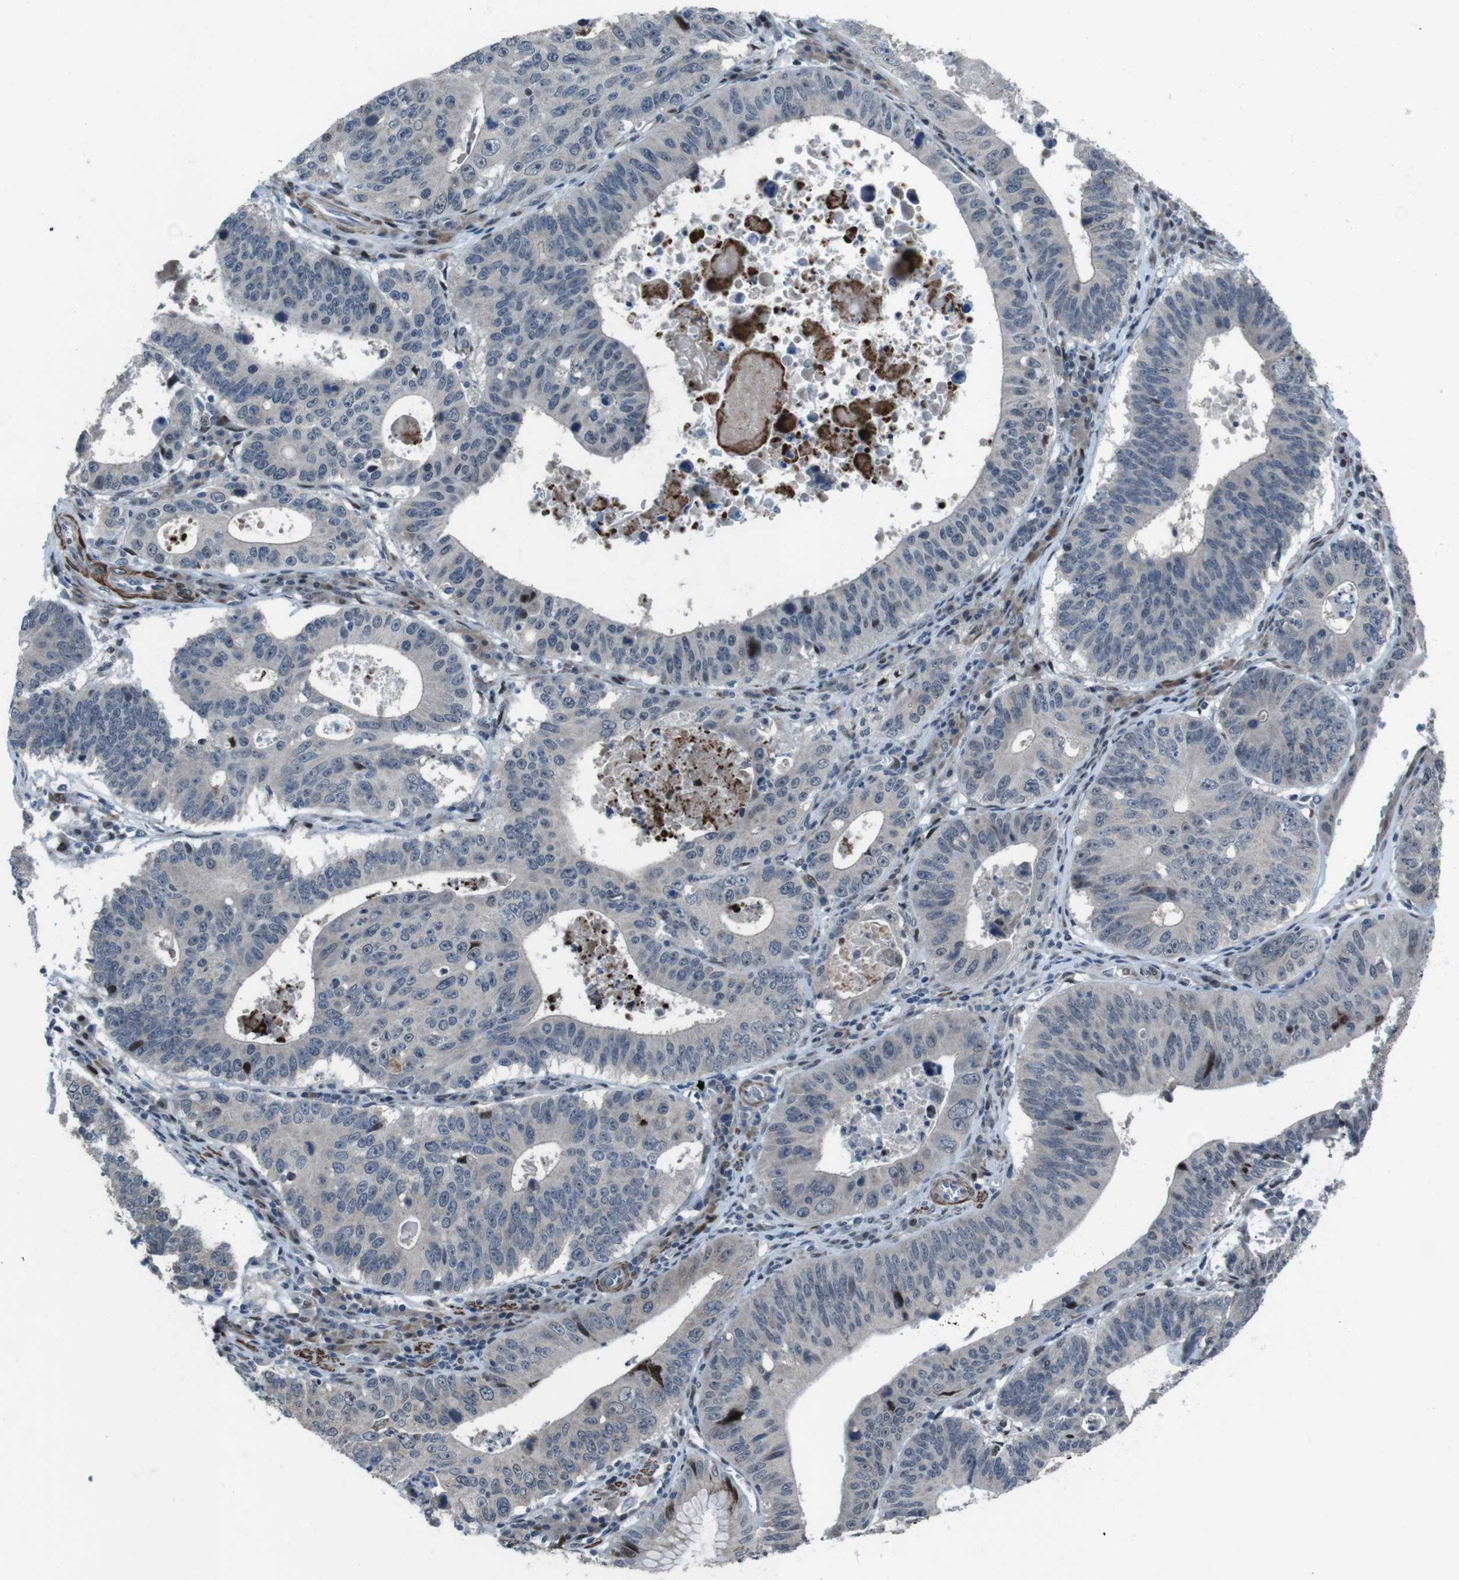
{"staining": {"intensity": "weak", "quantity": "<25%", "location": "nuclear"}, "tissue": "stomach cancer", "cell_type": "Tumor cells", "image_type": "cancer", "snomed": [{"axis": "morphology", "description": "Adenocarcinoma, NOS"}, {"axis": "topography", "description": "Stomach"}], "caption": "This photomicrograph is of stomach adenocarcinoma stained with immunohistochemistry to label a protein in brown with the nuclei are counter-stained blue. There is no positivity in tumor cells.", "gene": "PBRM1", "patient": {"sex": "male", "age": 59}}